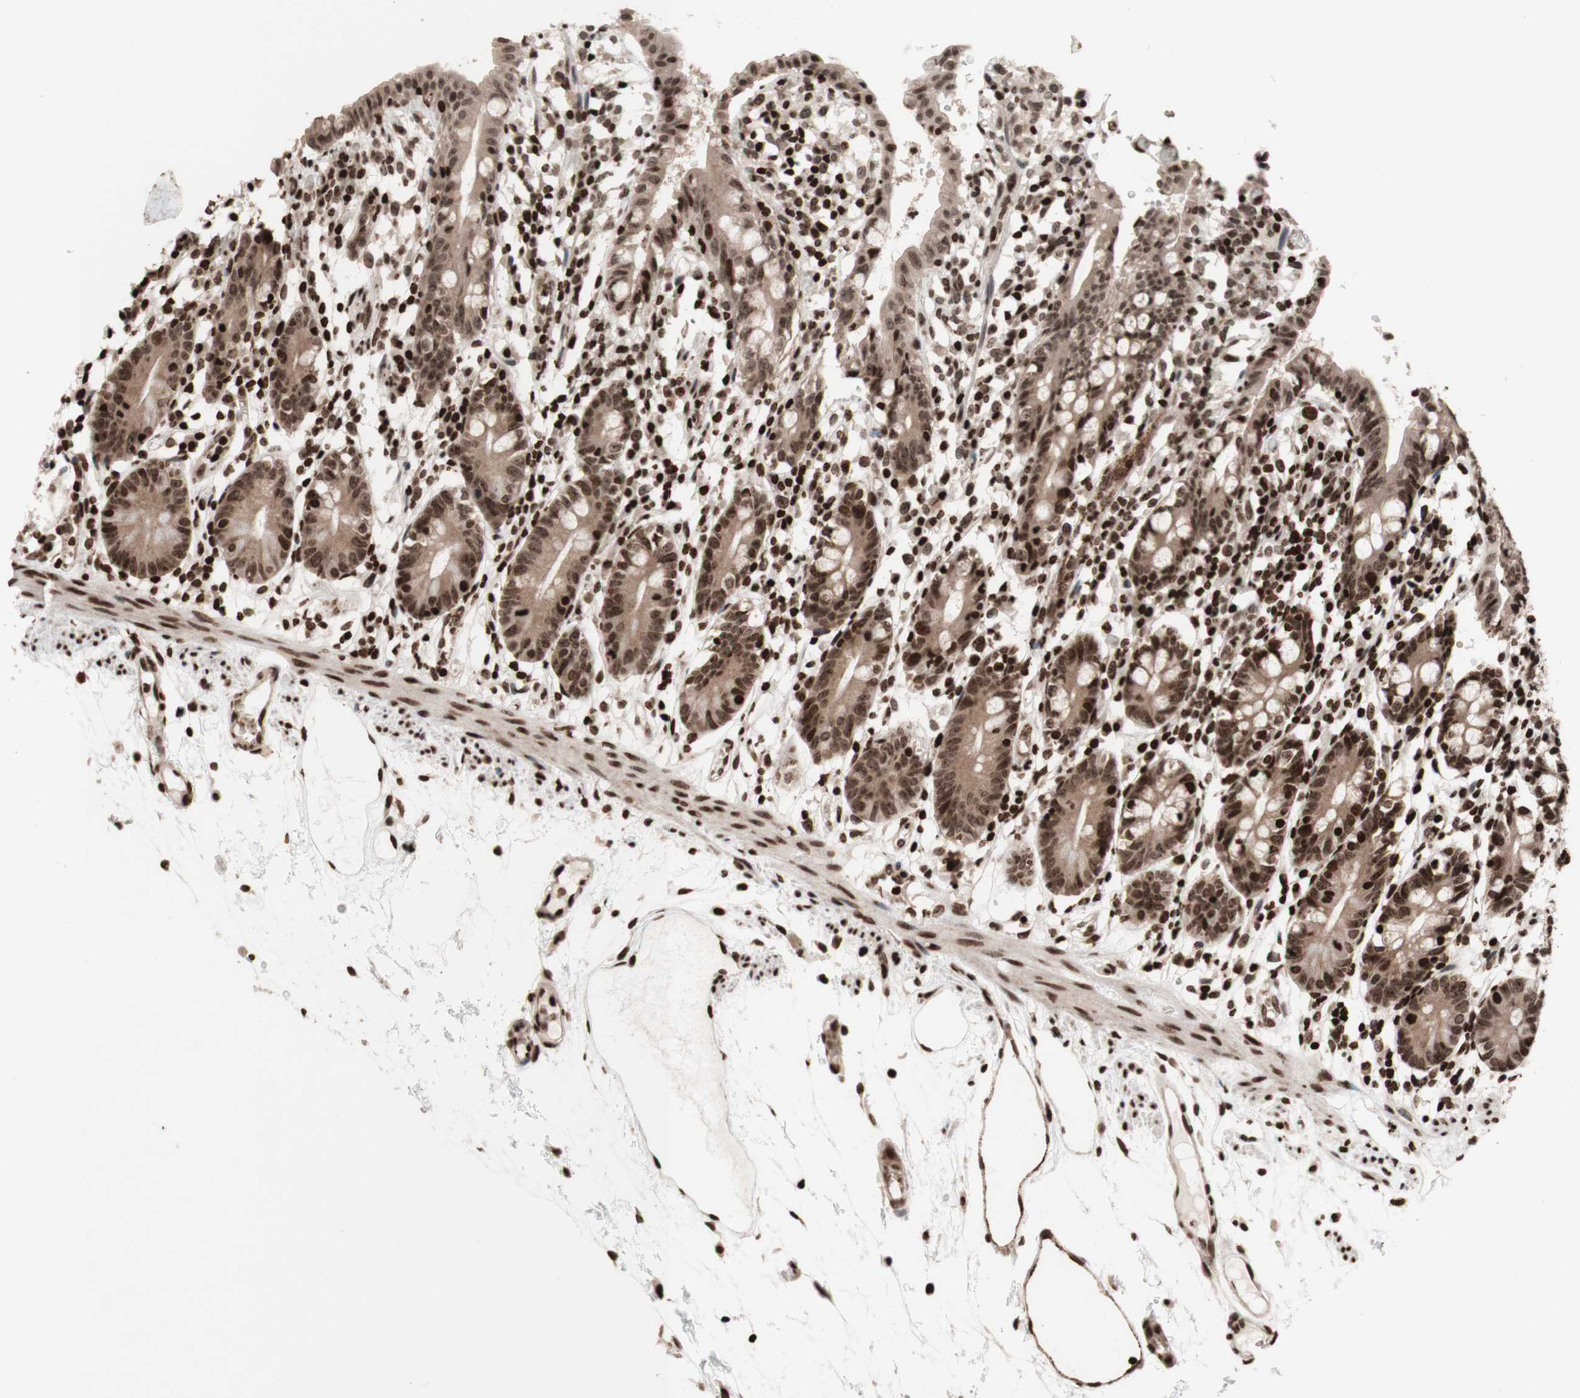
{"staining": {"intensity": "strong", "quantity": ">75%", "location": "cytoplasmic/membranous,nuclear"}, "tissue": "small intestine", "cell_type": "Glandular cells", "image_type": "normal", "snomed": [{"axis": "morphology", "description": "Normal tissue, NOS"}, {"axis": "morphology", "description": "Cystadenocarcinoma, serous, Metastatic site"}, {"axis": "topography", "description": "Small intestine"}], "caption": "A high amount of strong cytoplasmic/membranous,nuclear staining is seen in about >75% of glandular cells in normal small intestine.", "gene": "NCAPD2", "patient": {"sex": "female", "age": 61}}